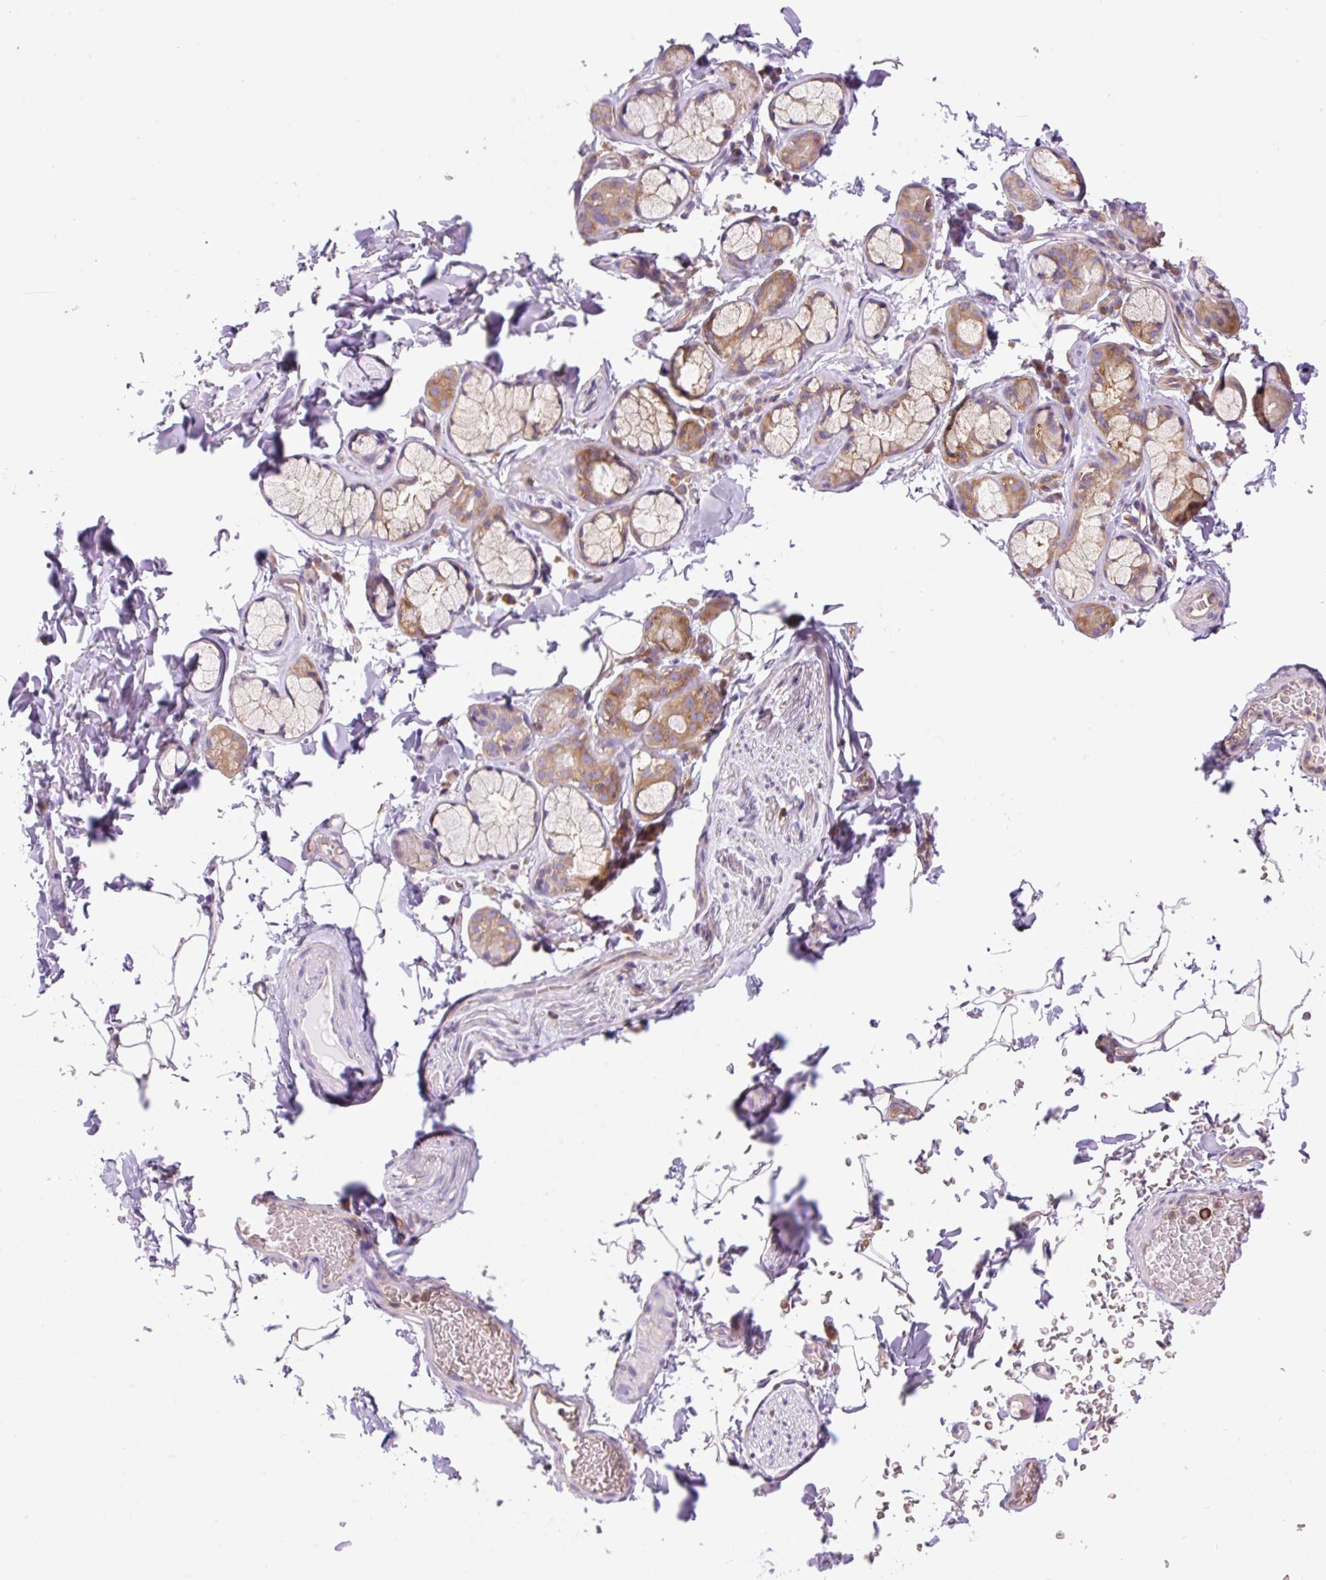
{"staining": {"intensity": "negative", "quantity": "none", "location": "none"}, "tissue": "adipose tissue", "cell_type": "Adipocytes", "image_type": "normal", "snomed": [{"axis": "morphology", "description": "Normal tissue, NOS"}, {"axis": "topography", "description": "Cartilage tissue"}, {"axis": "topography", "description": "Bronchus"}, {"axis": "topography", "description": "Peripheral nerve tissue"}], "caption": "An image of adipose tissue stained for a protein reveals no brown staining in adipocytes.", "gene": "DNM2", "patient": {"sex": "male", "age": 67}}